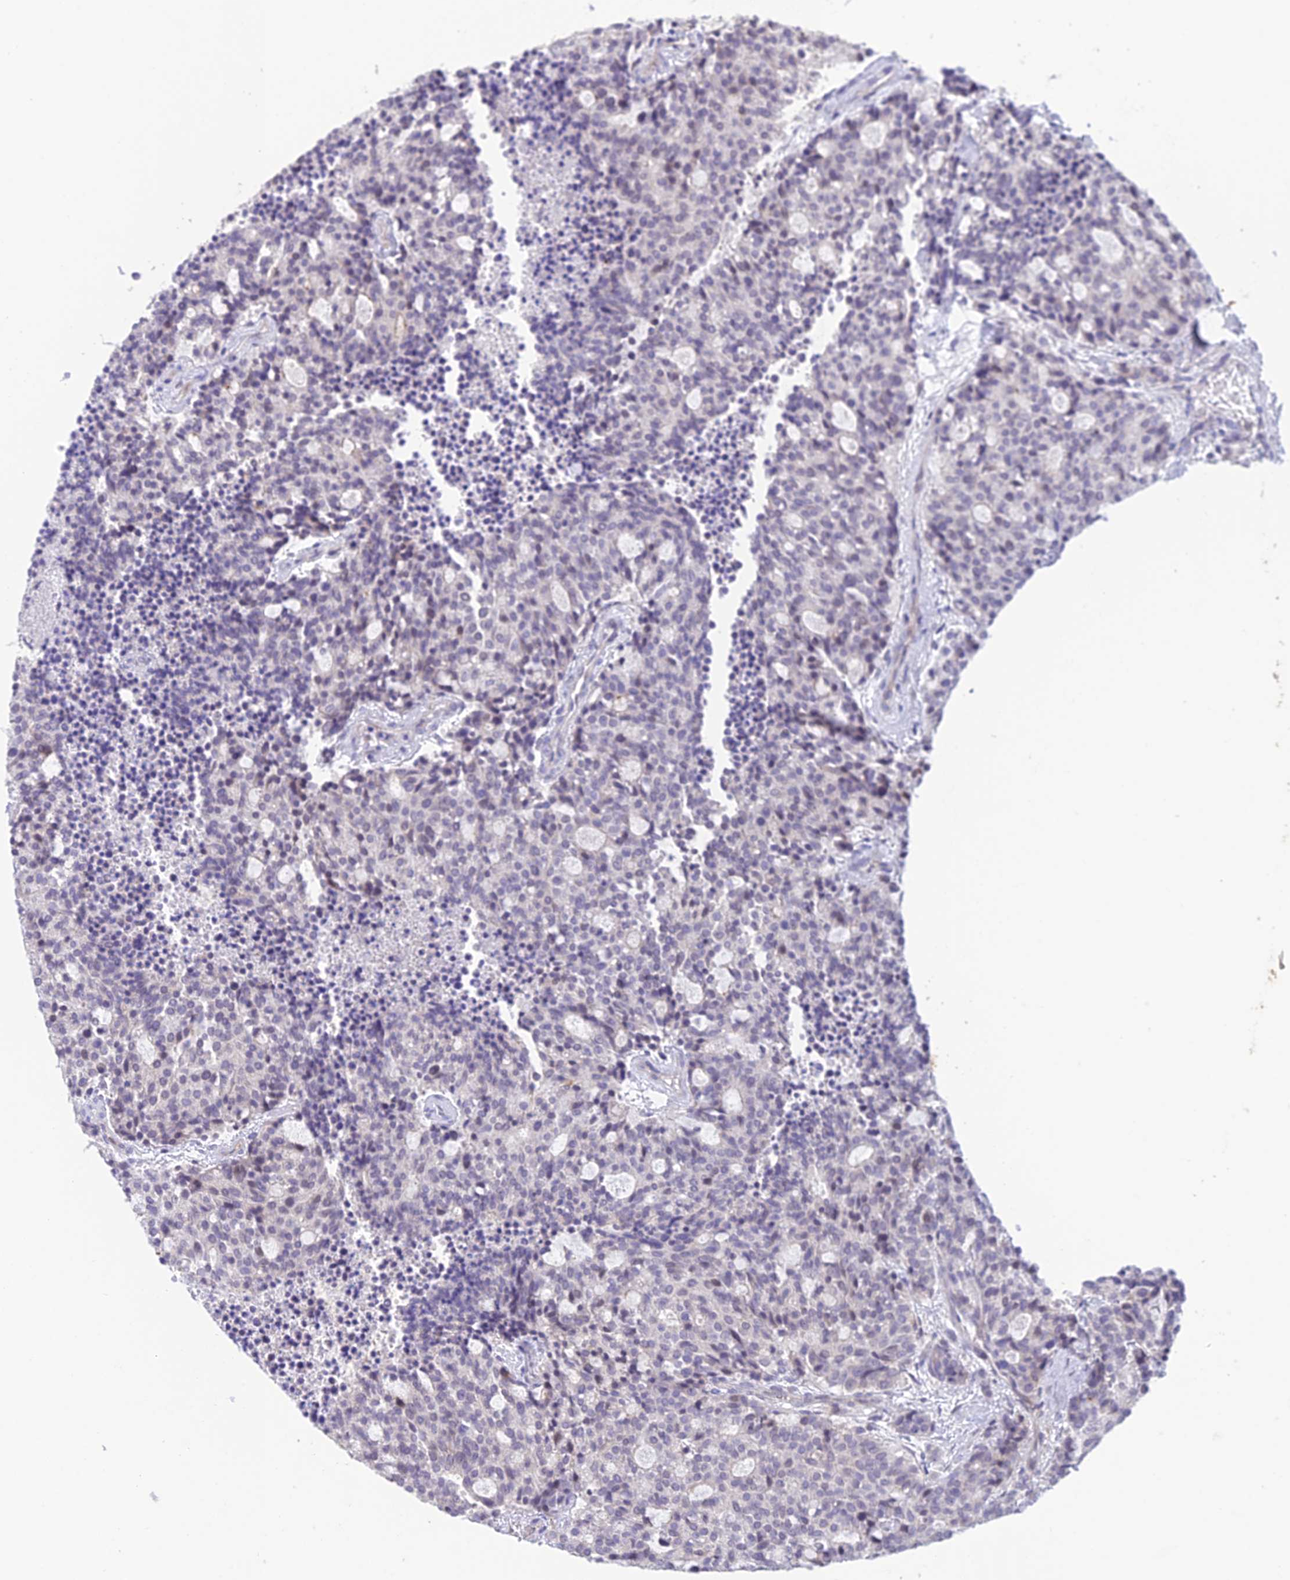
{"staining": {"intensity": "negative", "quantity": "none", "location": "none"}, "tissue": "carcinoid", "cell_type": "Tumor cells", "image_type": "cancer", "snomed": [{"axis": "morphology", "description": "Carcinoid, malignant, NOS"}, {"axis": "topography", "description": "Pancreas"}], "caption": "Tumor cells show no significant protein staining in malignant carcinoid.", "gene": "BMT2", "patient": {"sex": "female", "age": 54}}